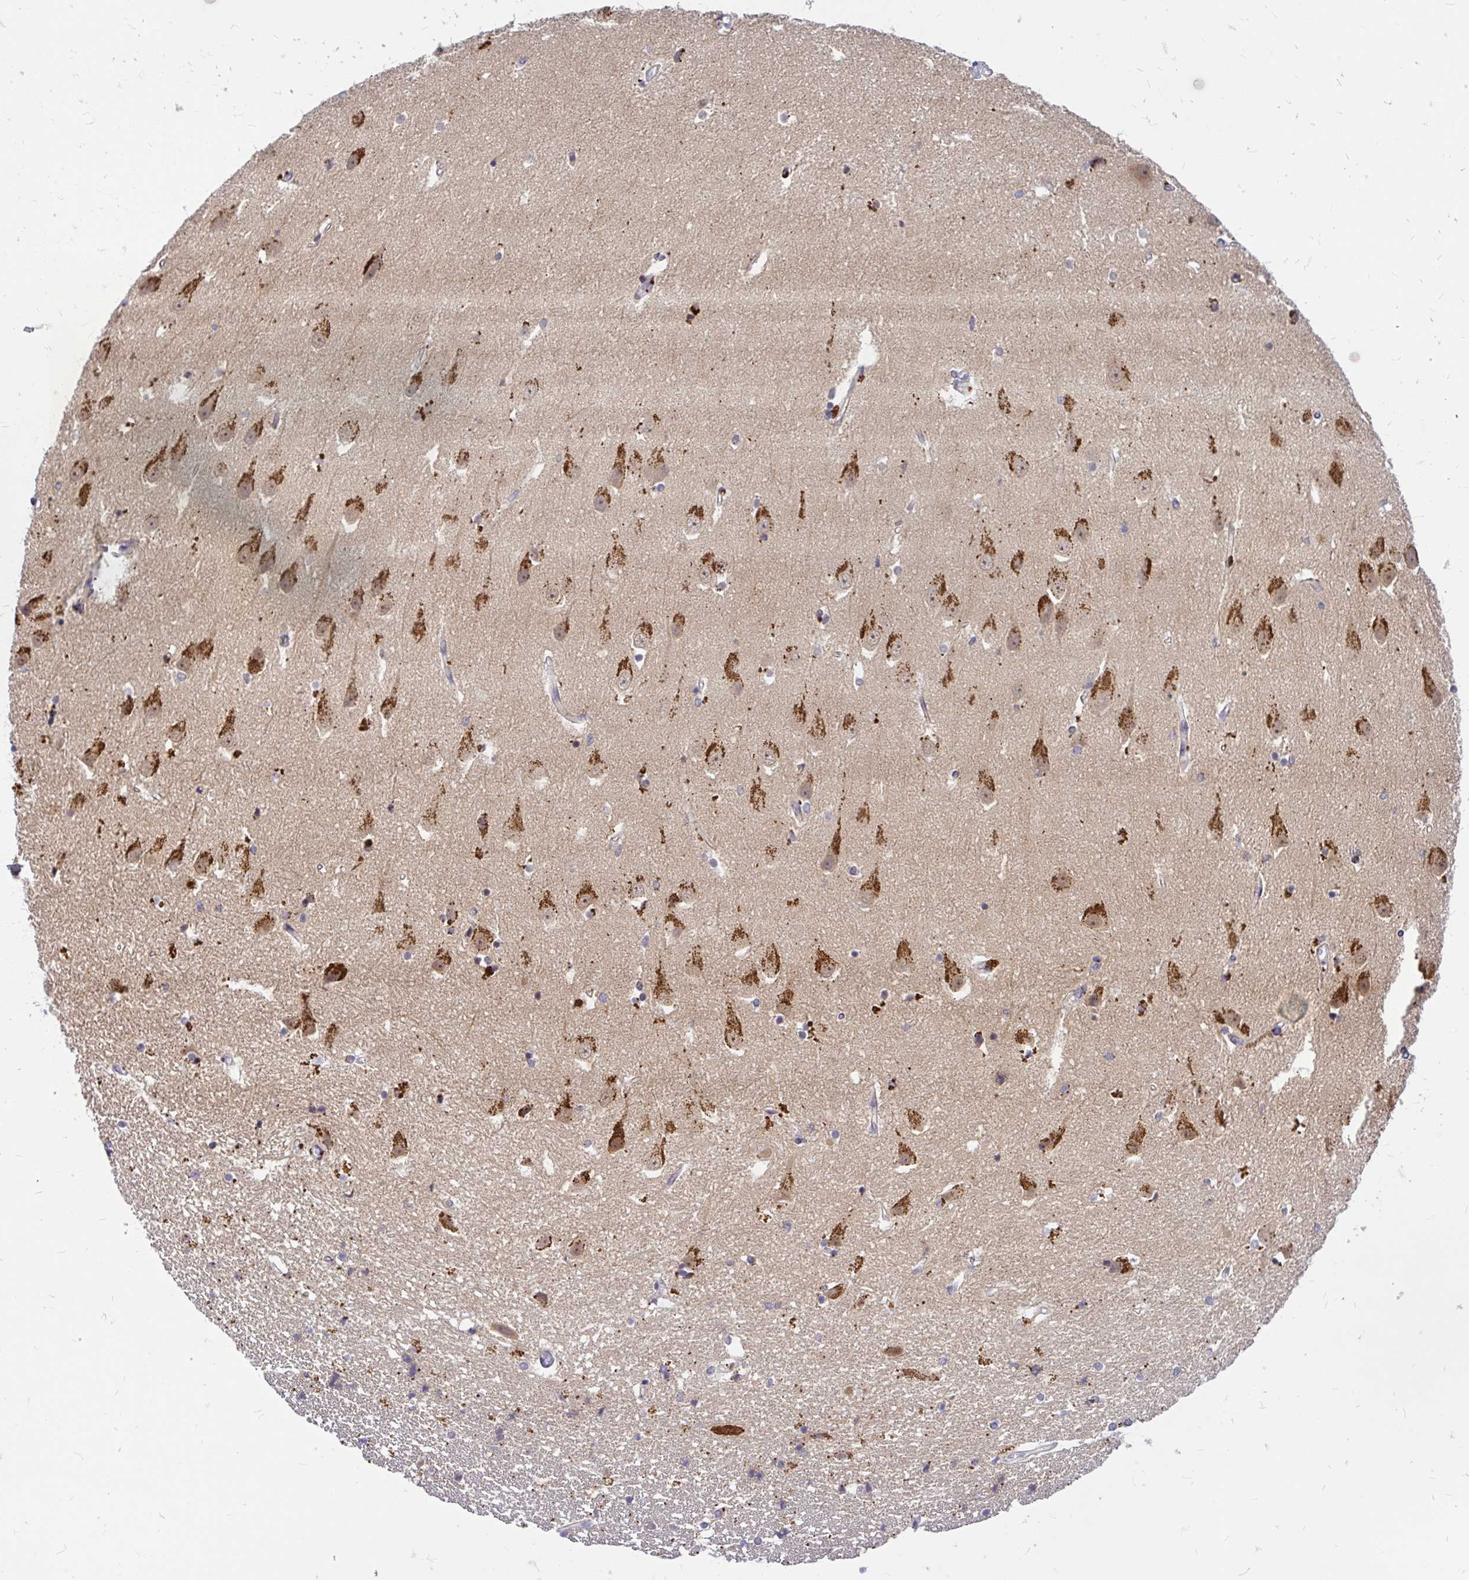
{"staining": {"intensity": "moderate", "quantity": "<25%", "location": "cytoplasmic/membranous"}, "tissue": "hippocampus", "cell_type": "Glial cells", "image_type": "normal", "snomed": [{"axis": "morphology", "description": "Normal tissue, NOS"}, {"axis": "topography", "description": "Hippocampus"}], "caption": "Protein positivity by immunohistochemistry (IHC) shows moderate cytoplasmic/membranous expression in approximately <25% of glial cells in benign hippocampus. (Brightfield microscopy of DAB IHC at high magnification).", "gene": "MAP1LC3A", "patient": {"sex": "male", "age": 63}}